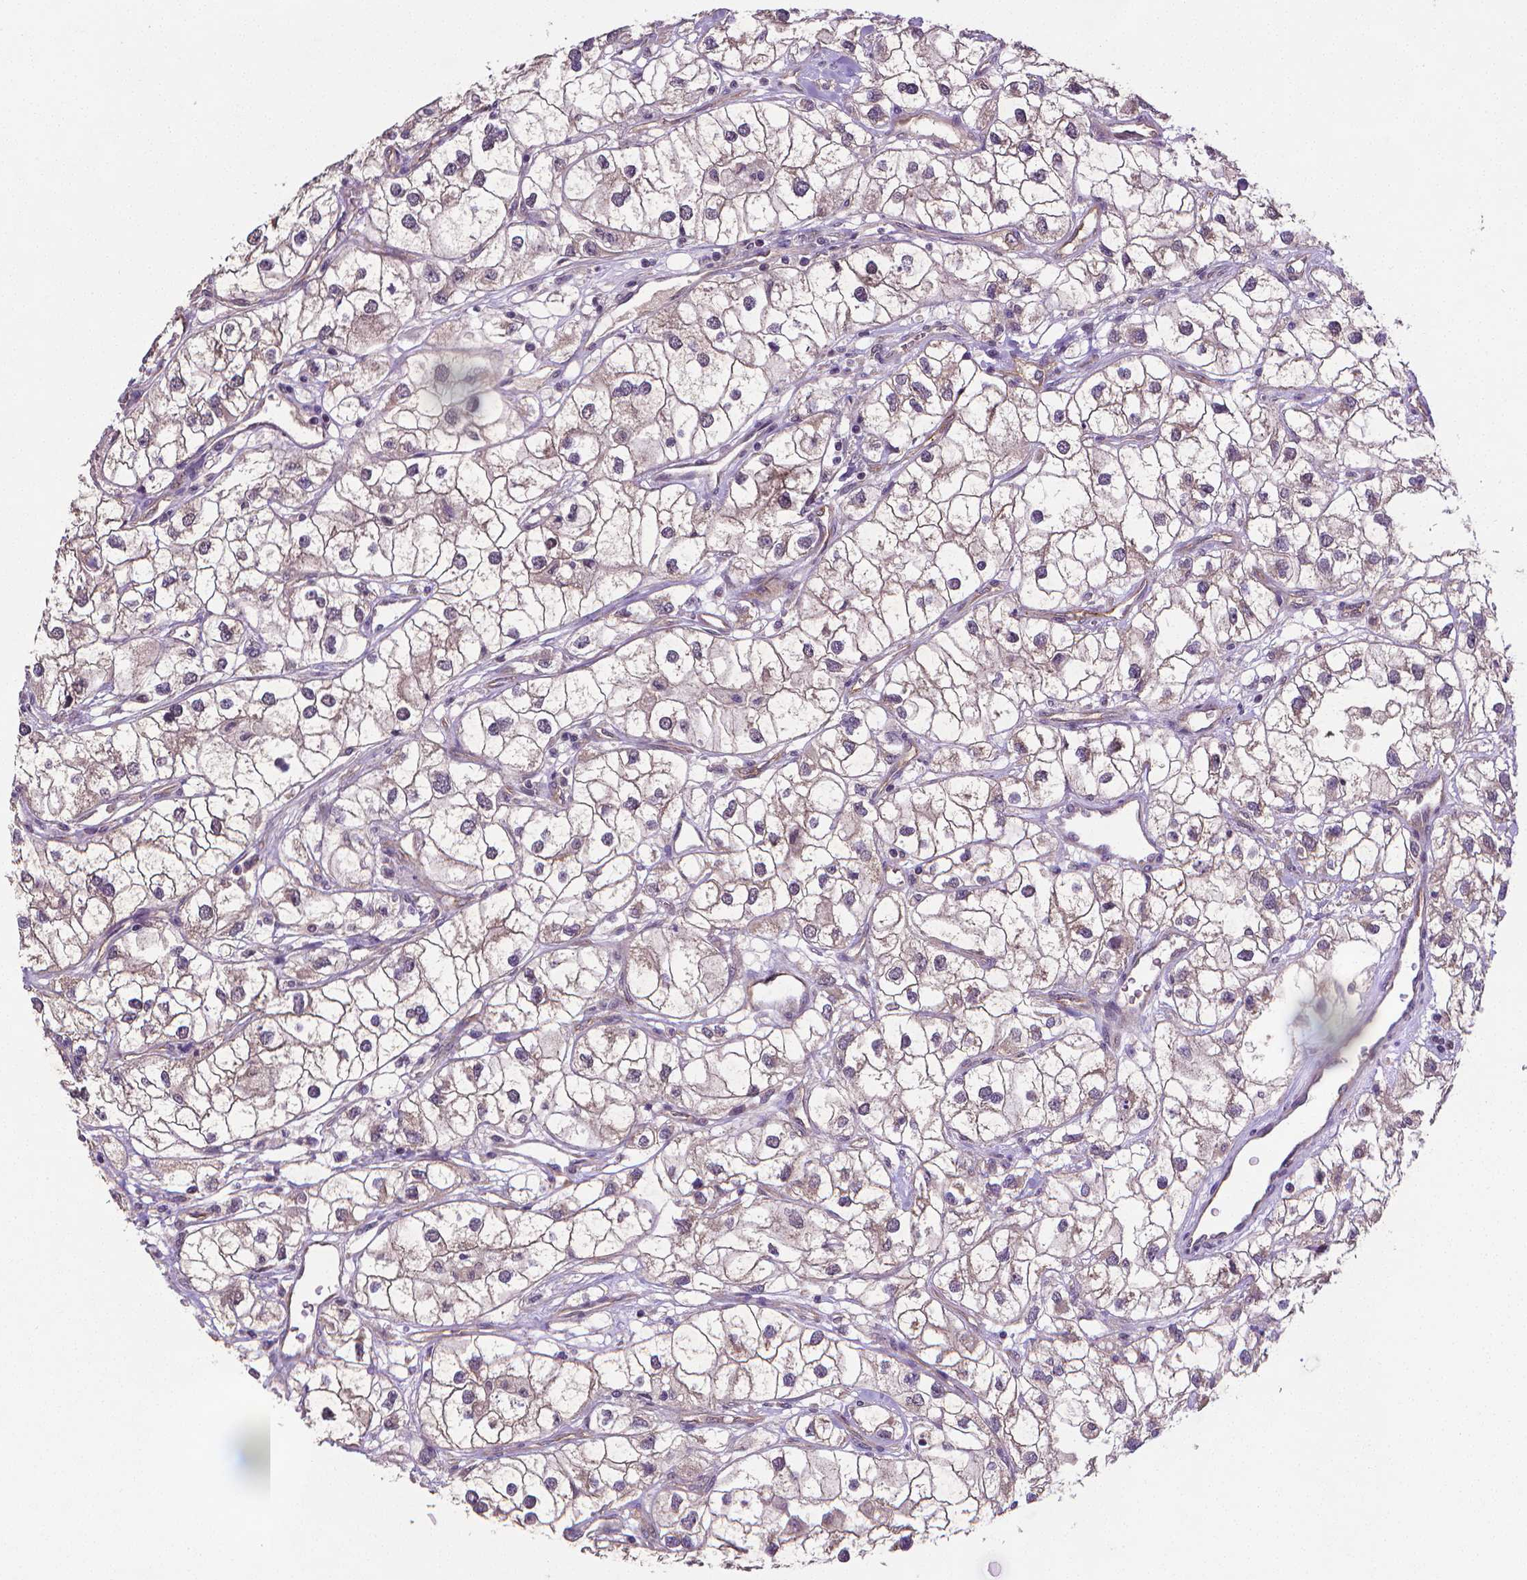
{"staining": {"intensity": "weak", "quantity": "25%-75%", "location": "cytoplasmic/membranous"}, "tissue": "renal cancer", "cell_type": "Tumor cells", "image_type": "cancer", "snomed": [{"axis": "morphology", "description": "Adenocarcinoma, NOS"}, {"axis": "topography", "description": "Kidney"}], "caption": "A photomicrograph showing weak cytoplasmic/membranous staining in approximately 25%-75% of tumor cells in renal cancer, as visualized by brown immunohistochemical staining.", "gene": "GPR63", "patient": {"sex": "male", "age": 59}}